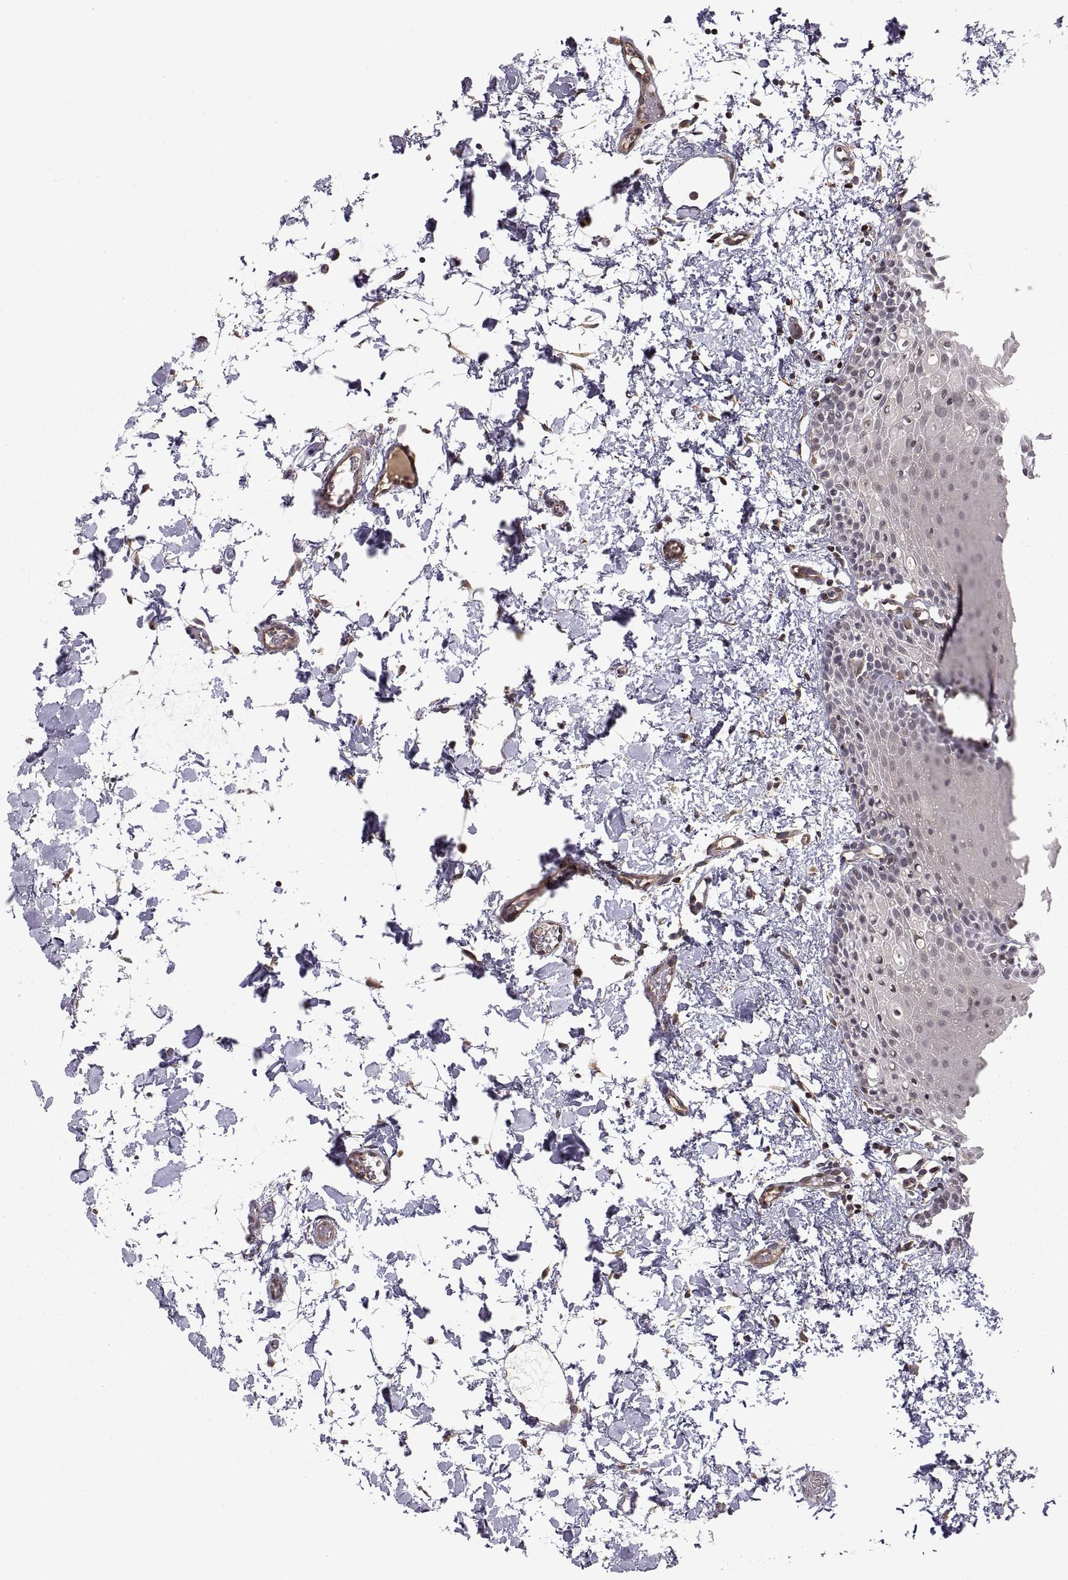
{"staining": {"intensity": "moderate", "quantity": "25%-75%", "location": "cytoplasmic/membranous"}, "tissue": "oral mucosa", "cell_type": "Squamous epithelial cells", "image_type": "normal", "snomed": [{"axis": "morphology", "description": "Normal tissue, NOS"}, {"axis": "topography", "description": "Oral tissue"}], "caption": "The photomicrograph shows staining of normal oral mucosa, revealing moderate cytoplasmic/membranous protein staining (brown color) within squamous epithelial cells.", "gene": "ABL2", "patient": {"sex": "male", "age": 81}}